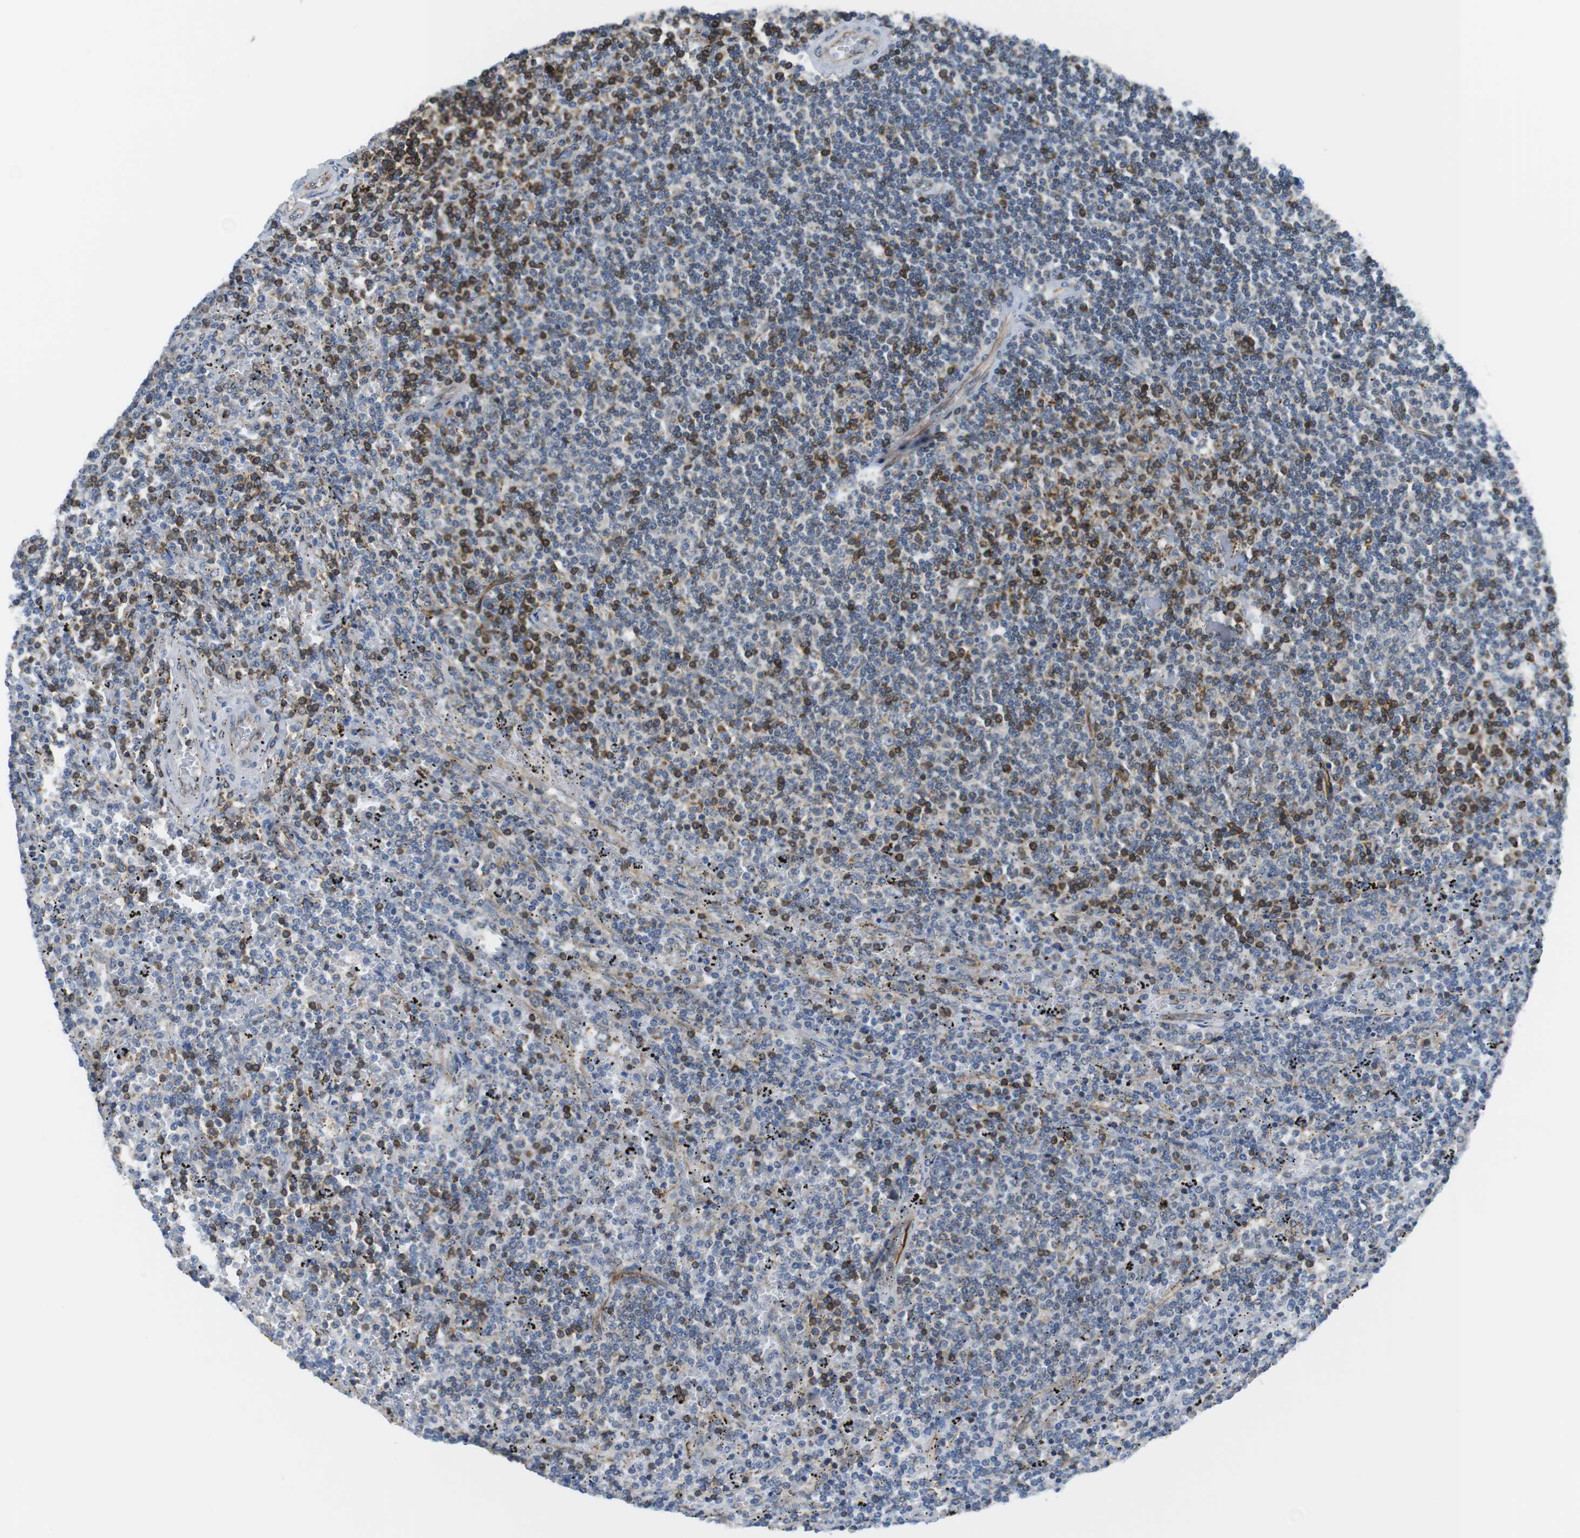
{"staining": {"intensity": "moderate", "quantity": "25%-75%", "location": "cytoplasmic/membranous"}, "tissue": "lymphoma", "cell_type": "Tumor cells", "image_type": "cancer", "snomed": [{"axis": "morphology", "description": "Malignant lymphoma, non-Hodgkin's type, Low grade"}, {"axis": "topography", "description": "Spleen"}], "caption": "Malignant lymphoma, non-Hodgkin's type (low-grade) stained with immunohistochemistry reveals moderate cytoplasmic/membranous expression in approximately 25%-75% of tumor cells. Nuclei are stained in blue.", "gene": "KCNE3", "patient": {"sex": "female", "age": 50}}